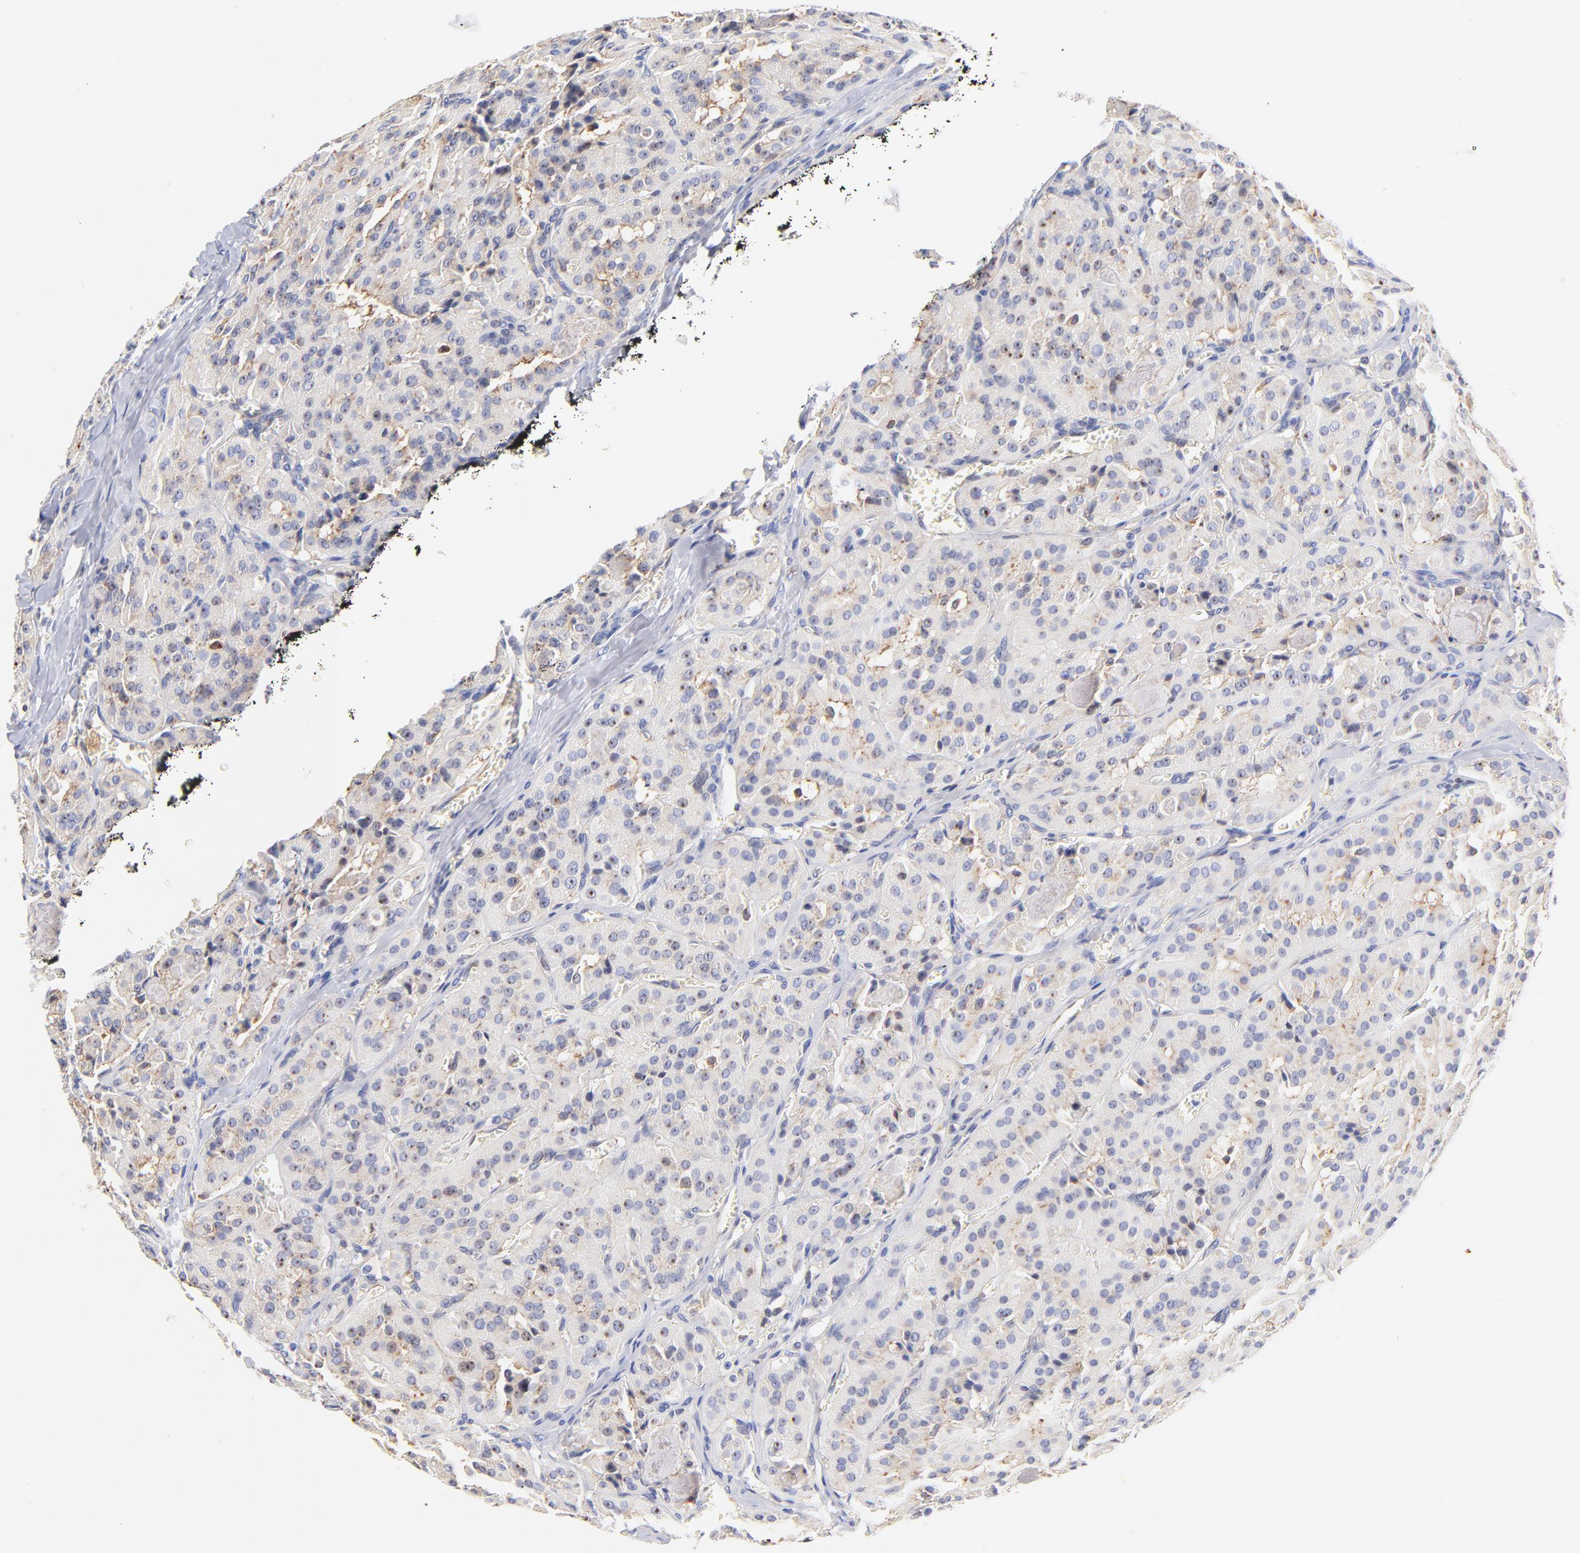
{"staining": {"intensity": "weak", "quantity": "25%-75%", "location": "cytoplasmic/membranous"}, "tissue": "thyroid cancer", "cell_type": "Tumor cells", "image_type": "cancer", "snomed": [{"axis": "morphology", "description": "Carcinoma, NOS"}, {"axis": "topography", "description": "Thyroid gland"}], "caption": "Thyroid carcinoma stained with DAB immunohistochemistry reveals low levels of weak cytoplasmic/membranous staining in approximately 25%-75% of tumor cells. (DAB (3,3'-diaminobenzidine) IHC, brown staining for protein, blue staining for nuclei).", "gene": "RPL27", "patient": {"sex": "male", "age": 76}}